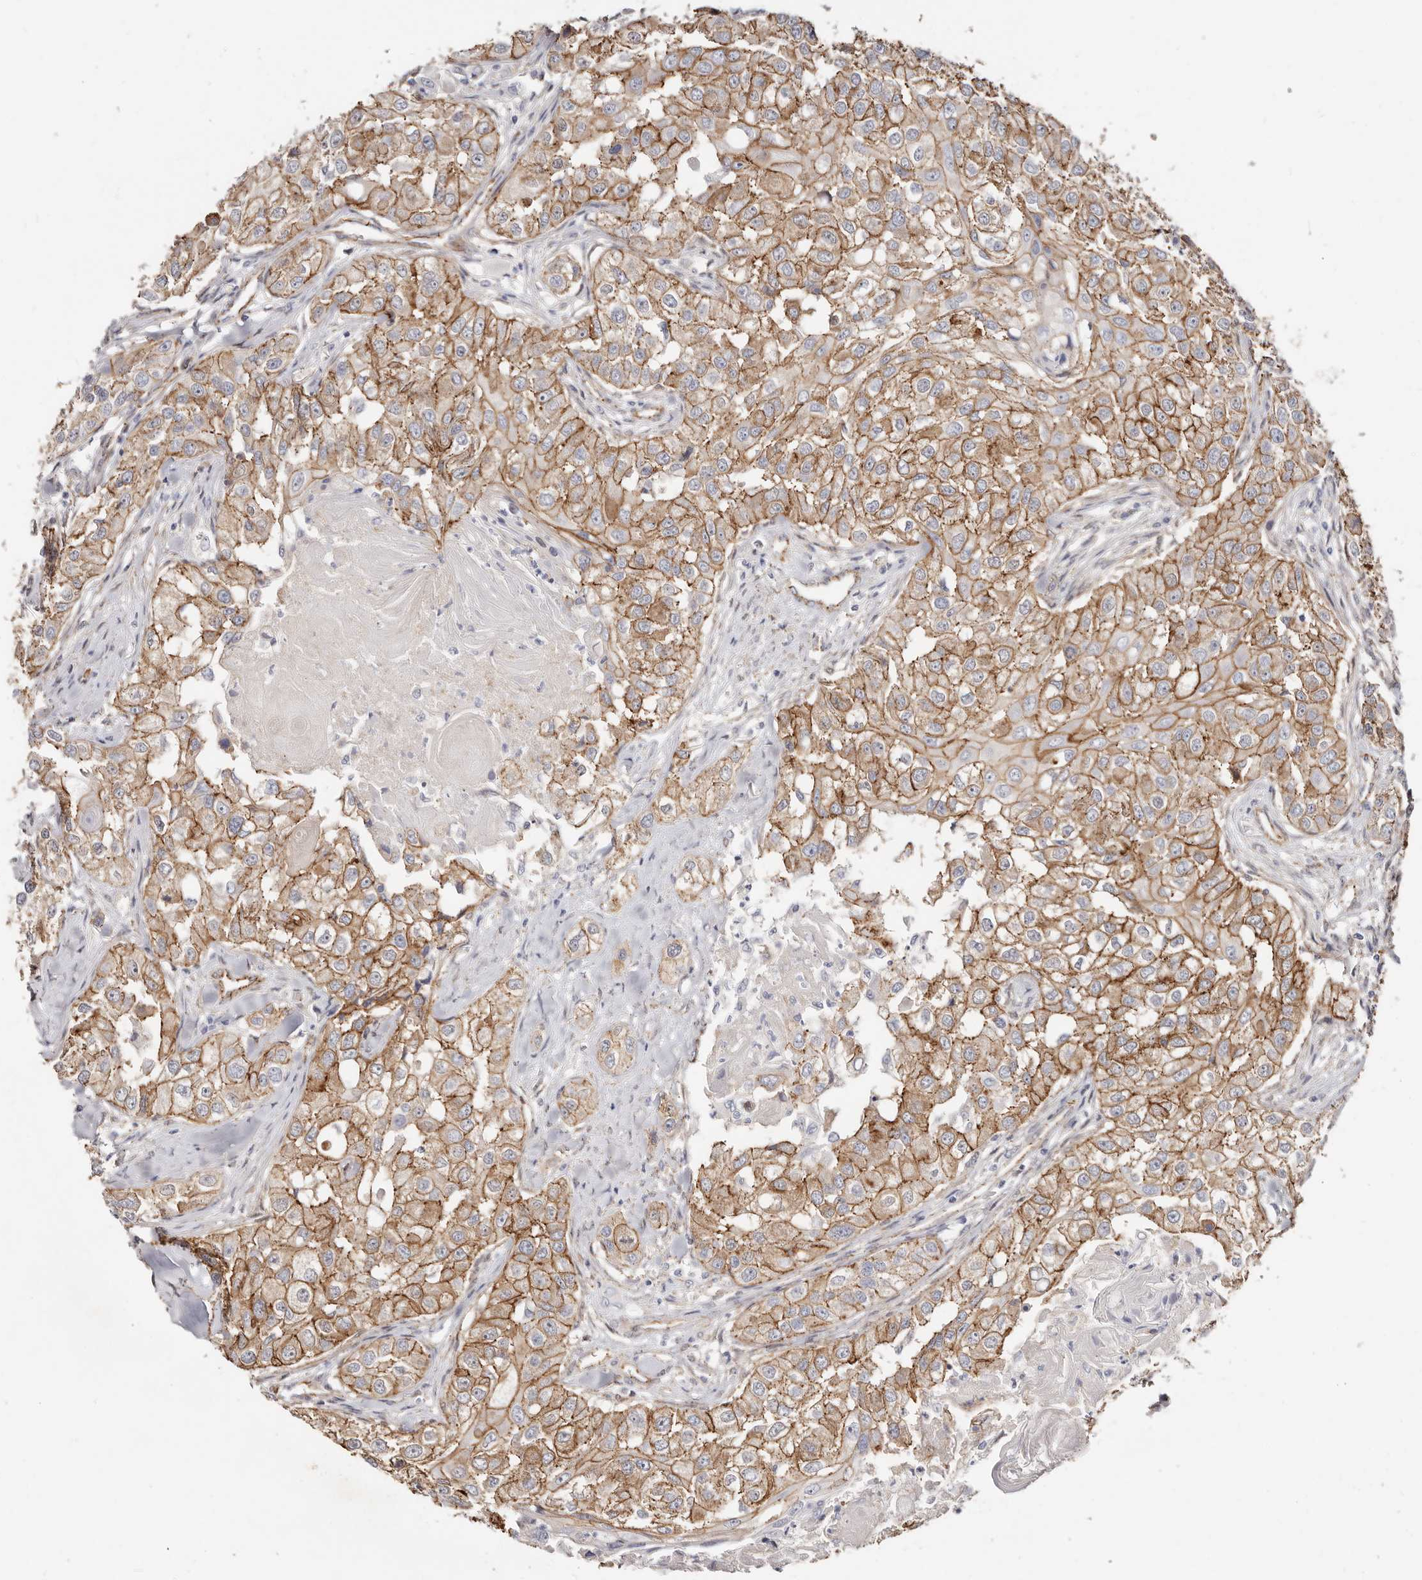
{"staining": {"intensity": "moderate", "quantity": ">75%", "location": "cytoplasmic/membranous"}, "tissue": "head and neck cancer", "cell_type": "Tumor cells", "image_type": "cancer", "snomed": [{"axis": "morphology", "description": "Normal tissue, NOS"}, {"axis": "morphology", "description": "Squamous cell carcinoma, NOS"}, {"axis": "topography", "description": "Skeletal muscle"}, {"axis": "topography", "description": "Head-Neck"}], "caption": "IHC histopathology image of human squamous cell carcinoma (head and neck) stained for a protein (brown), which exhibits medium levels of moderate cytoplasmic/membranous expression in approximately >75% of tumor cells.", "gene": "CTNNB1", "patient": {"sex": "male", "age": 51}}